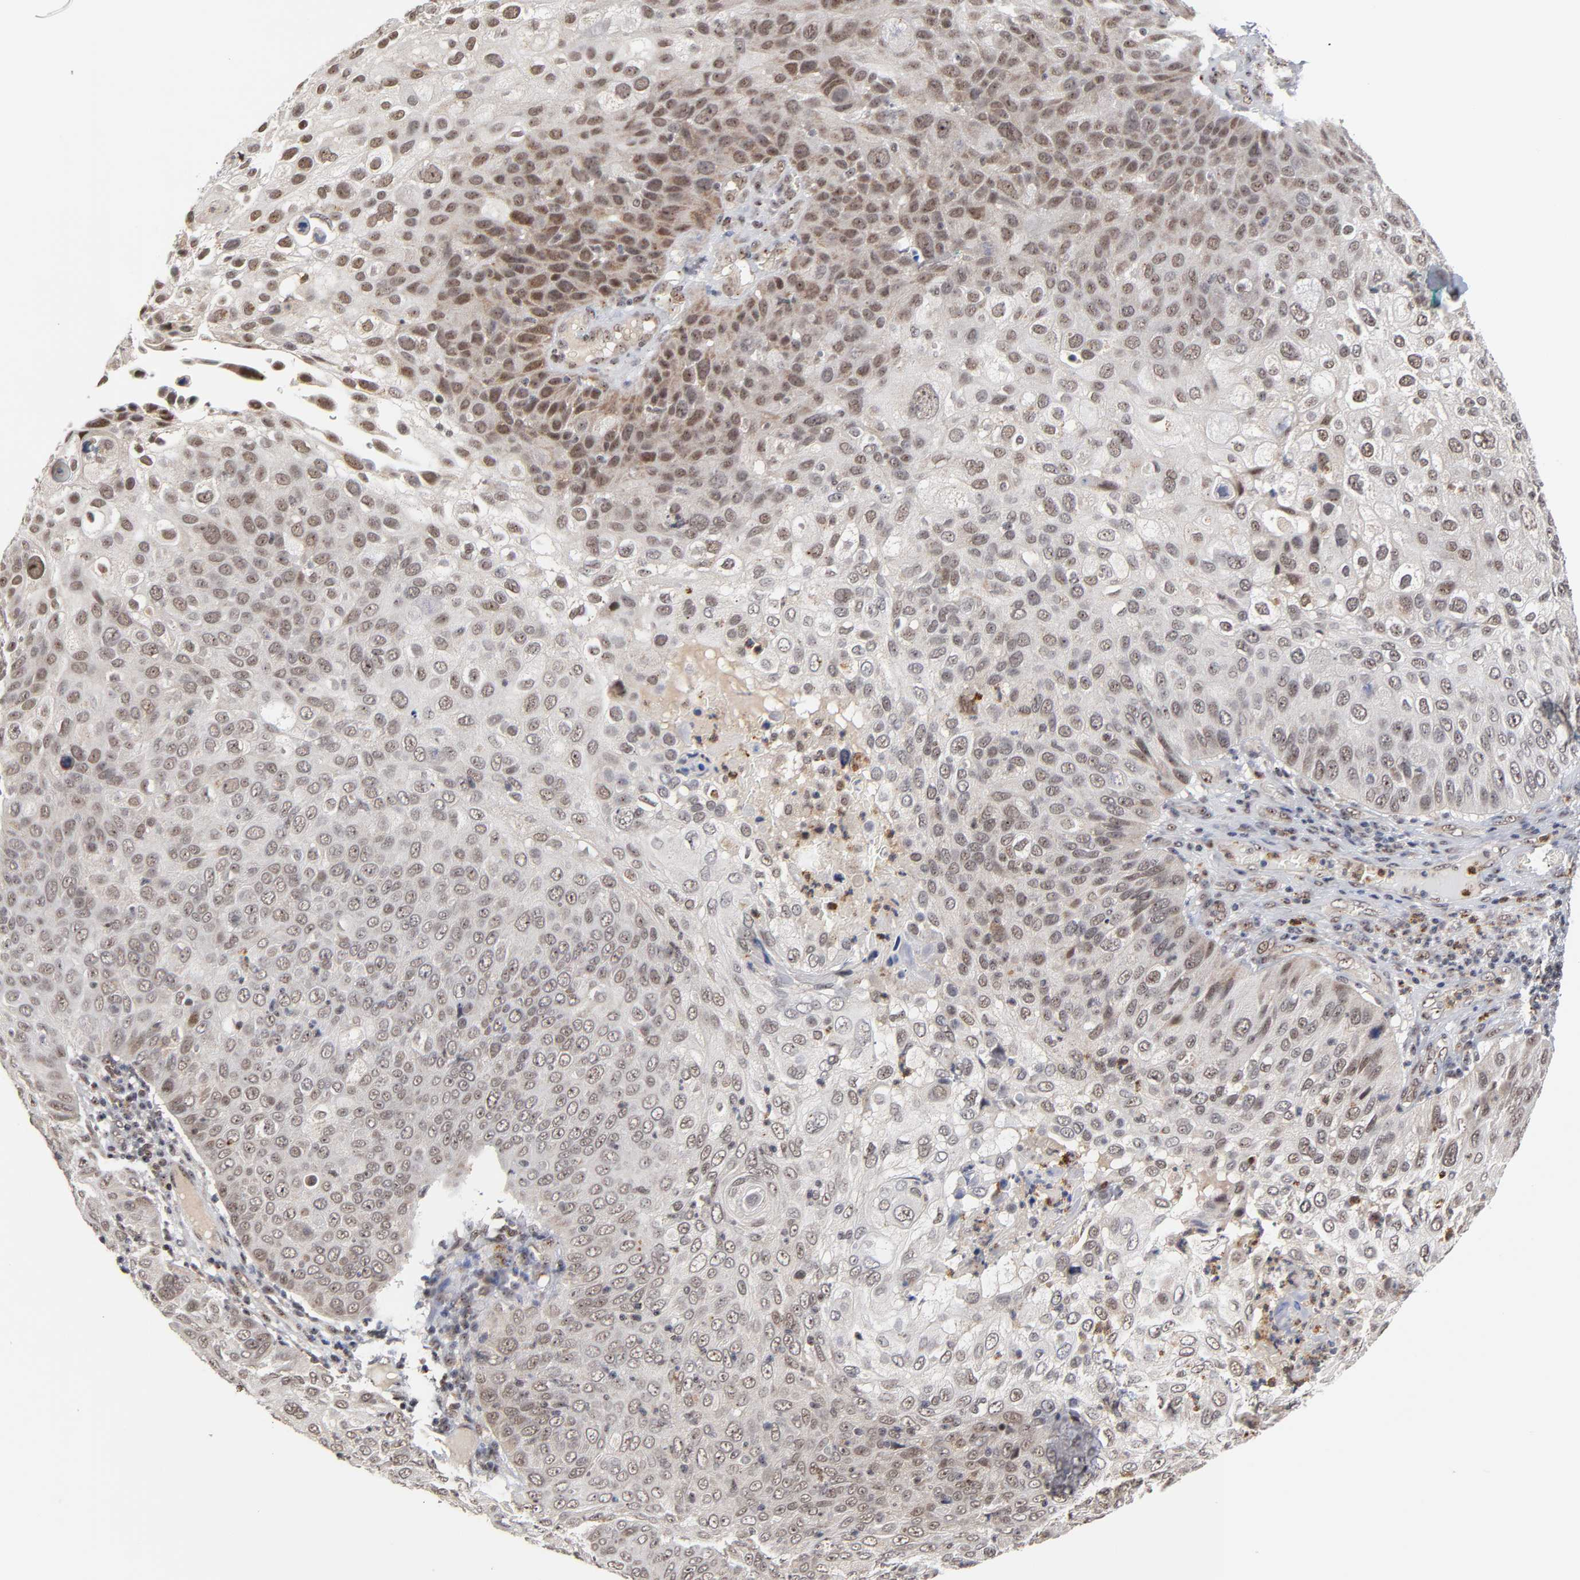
{"staining": {"intensity": "weak", "quantity": "25%-75%", "location": "nuclear"}, "tissue": "skin cancer", "cell_type": "Tumor cells", "image_type": "cancer", "snomed": [{"axis": "morphology", "description": "Squamous cell carcinoma, NOS"}, {"axis": "topography", "description": "Skin"}], "caption": "An image showing weak nuclear staining in approximately 25%-75% of tumor cells in squamous cell carcinoma (skin), as visualized by brown immunohistochemical staining.", "gene": "ZNF419", "patient": {"sex": "male", "age": 87}}